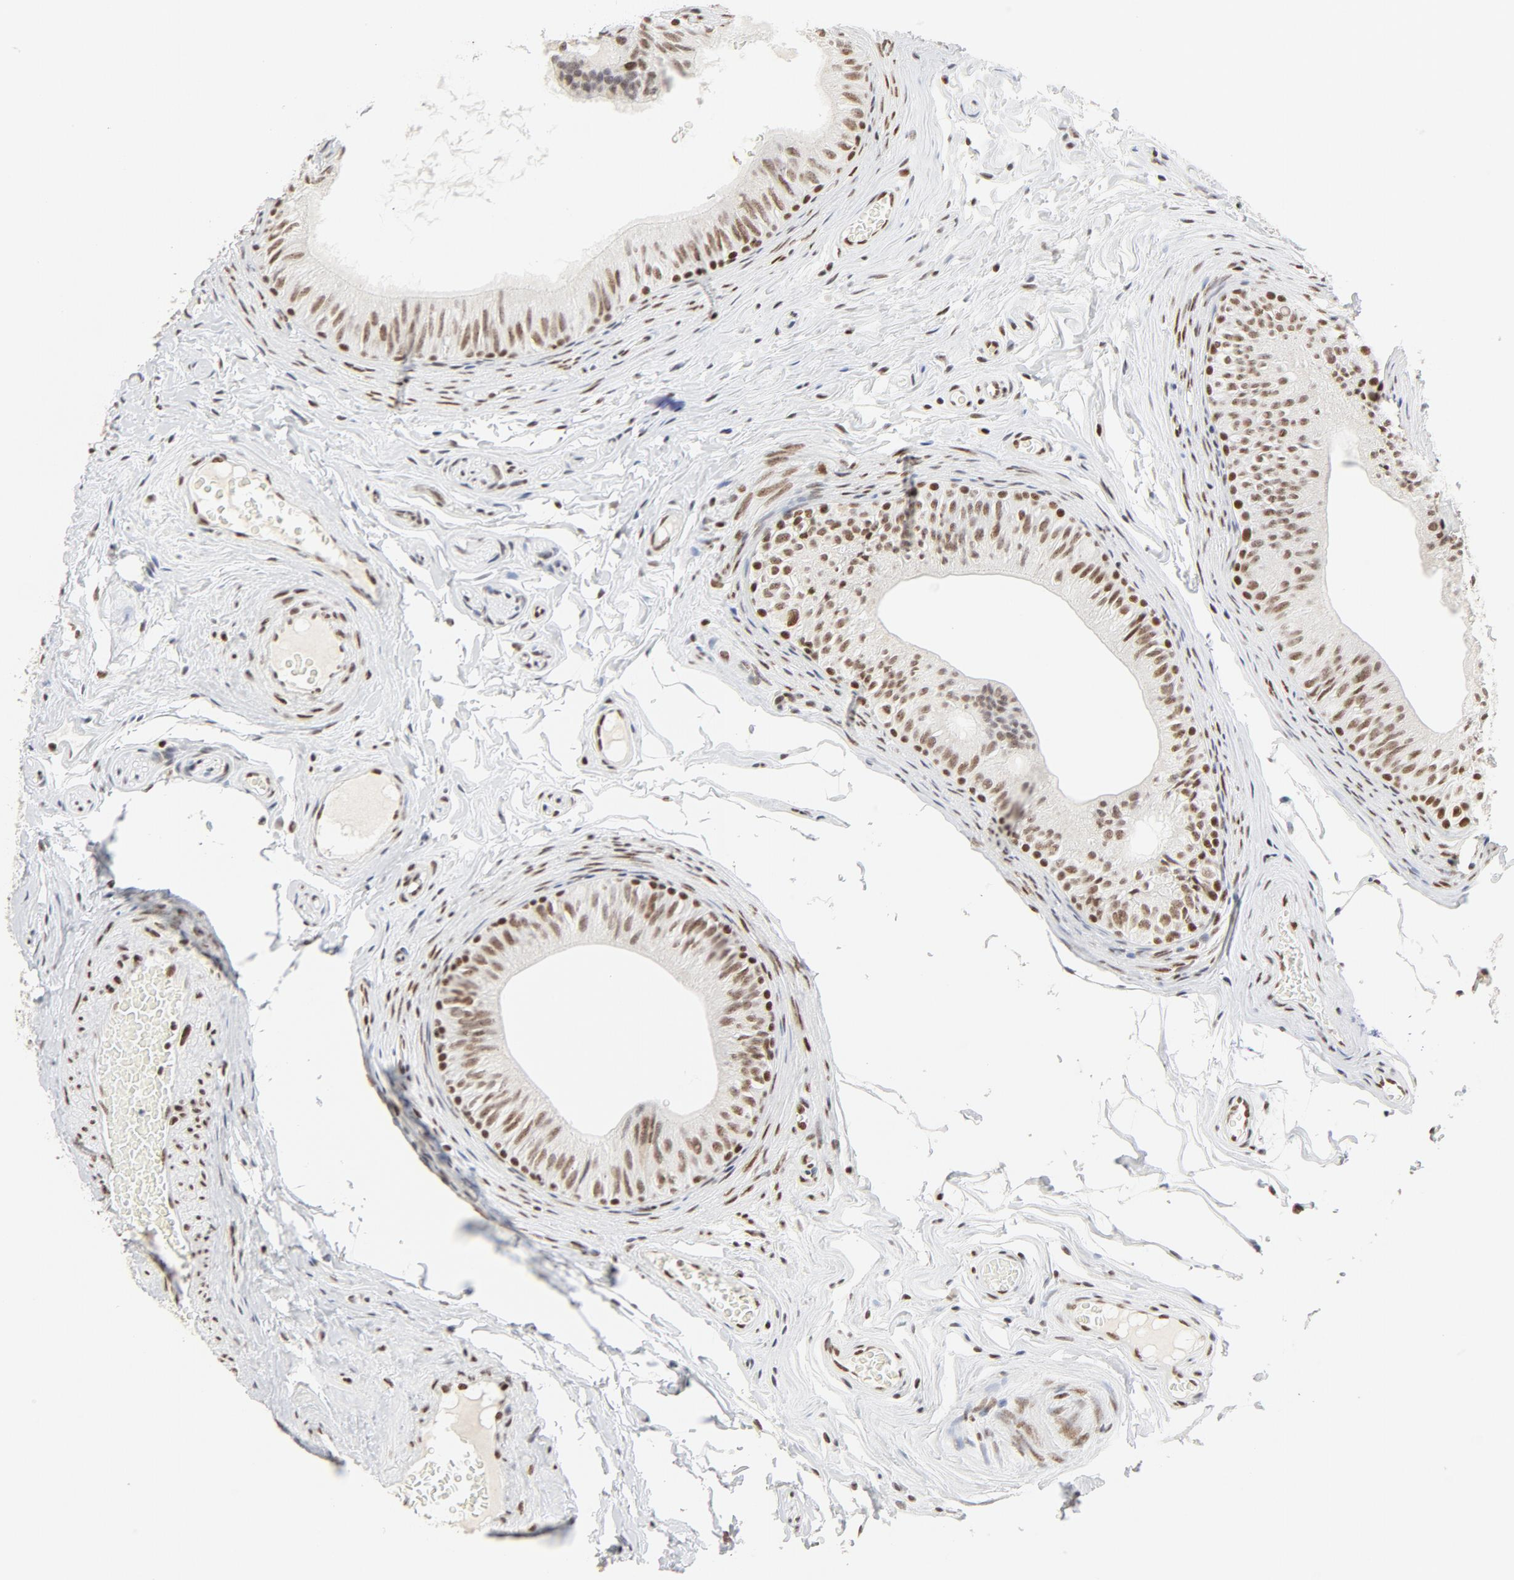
{"staining": {"intensity": "moderate", "quantity": ">75%", "location": "nuclear"}, "tissue": "epididymis", "cell_type": "Glandular cells", "image_type": "normal", "snomed": [{"axis": "morphology", "description": "Normal tissue, NOS"}, {"axis": "topography", "description": "Testis"}, {"axis": "topography", "description": "Epididymis"}], "caption": "This is an image of immunohistochemistry (IHC) staining of normal epididymis, which shows moderate positivity in the nuclear of glandular cells.", "gene": "GTF2H1", "patient": {"sex": "male", "age": 36}}